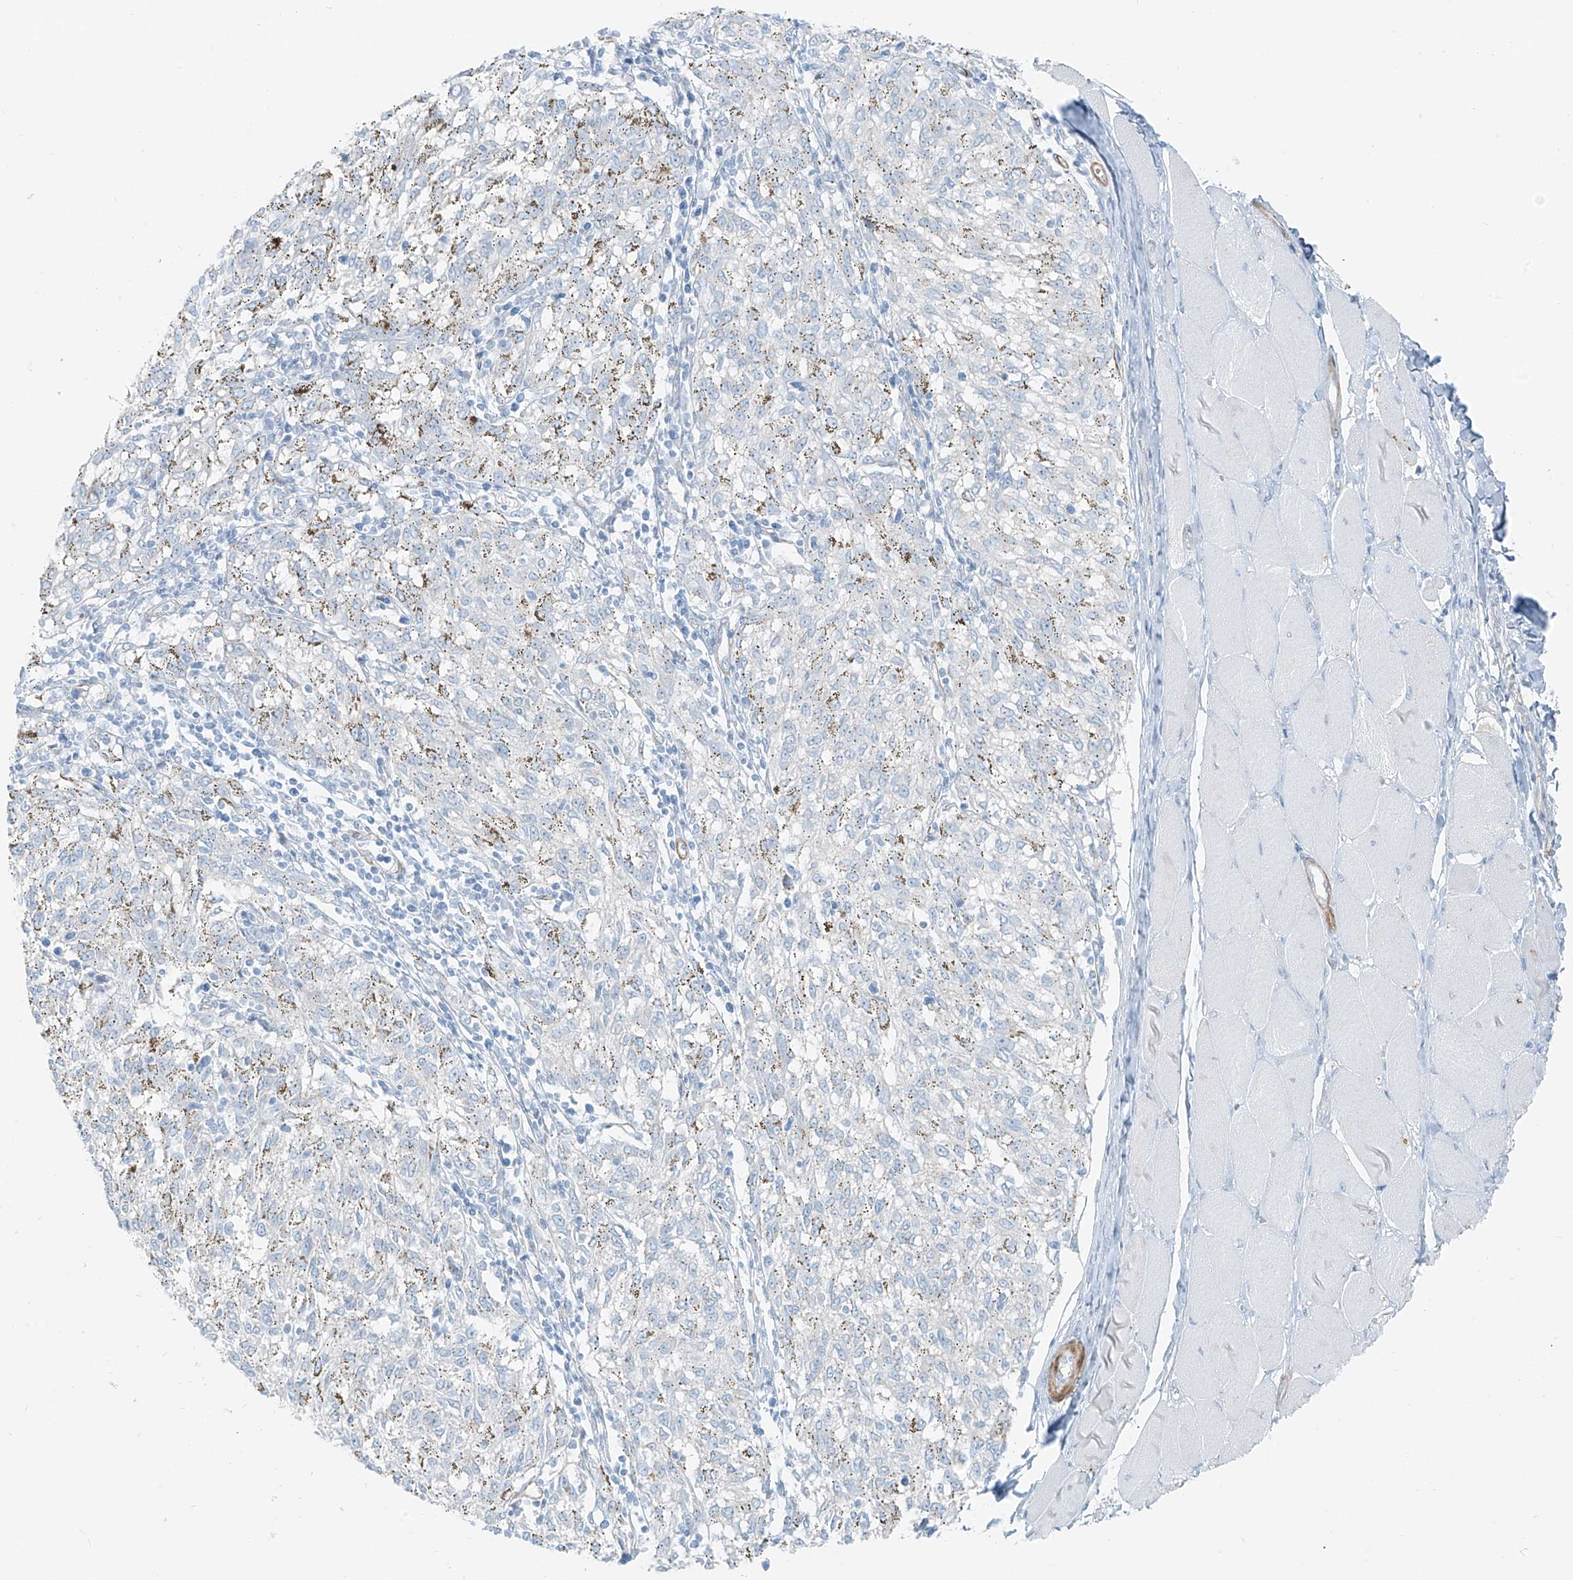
{"staining": {"intensity": "negative", "quantity": "none", "location": "none"}, "tissue": "melanoma", "cell_type": "Tumor cells", "image_type": "cancer", "snomed": [{"axis": "morphology", "description": "Malignant melanoma, NOS"}, {"axis": "topography", "description": "Skin"}], "caption": "The histopathology image displays no significant positivity in tumor cells of malignant melanoma.", "gene": "SMCP", "patient": {"sex": "female", "age": 72}}